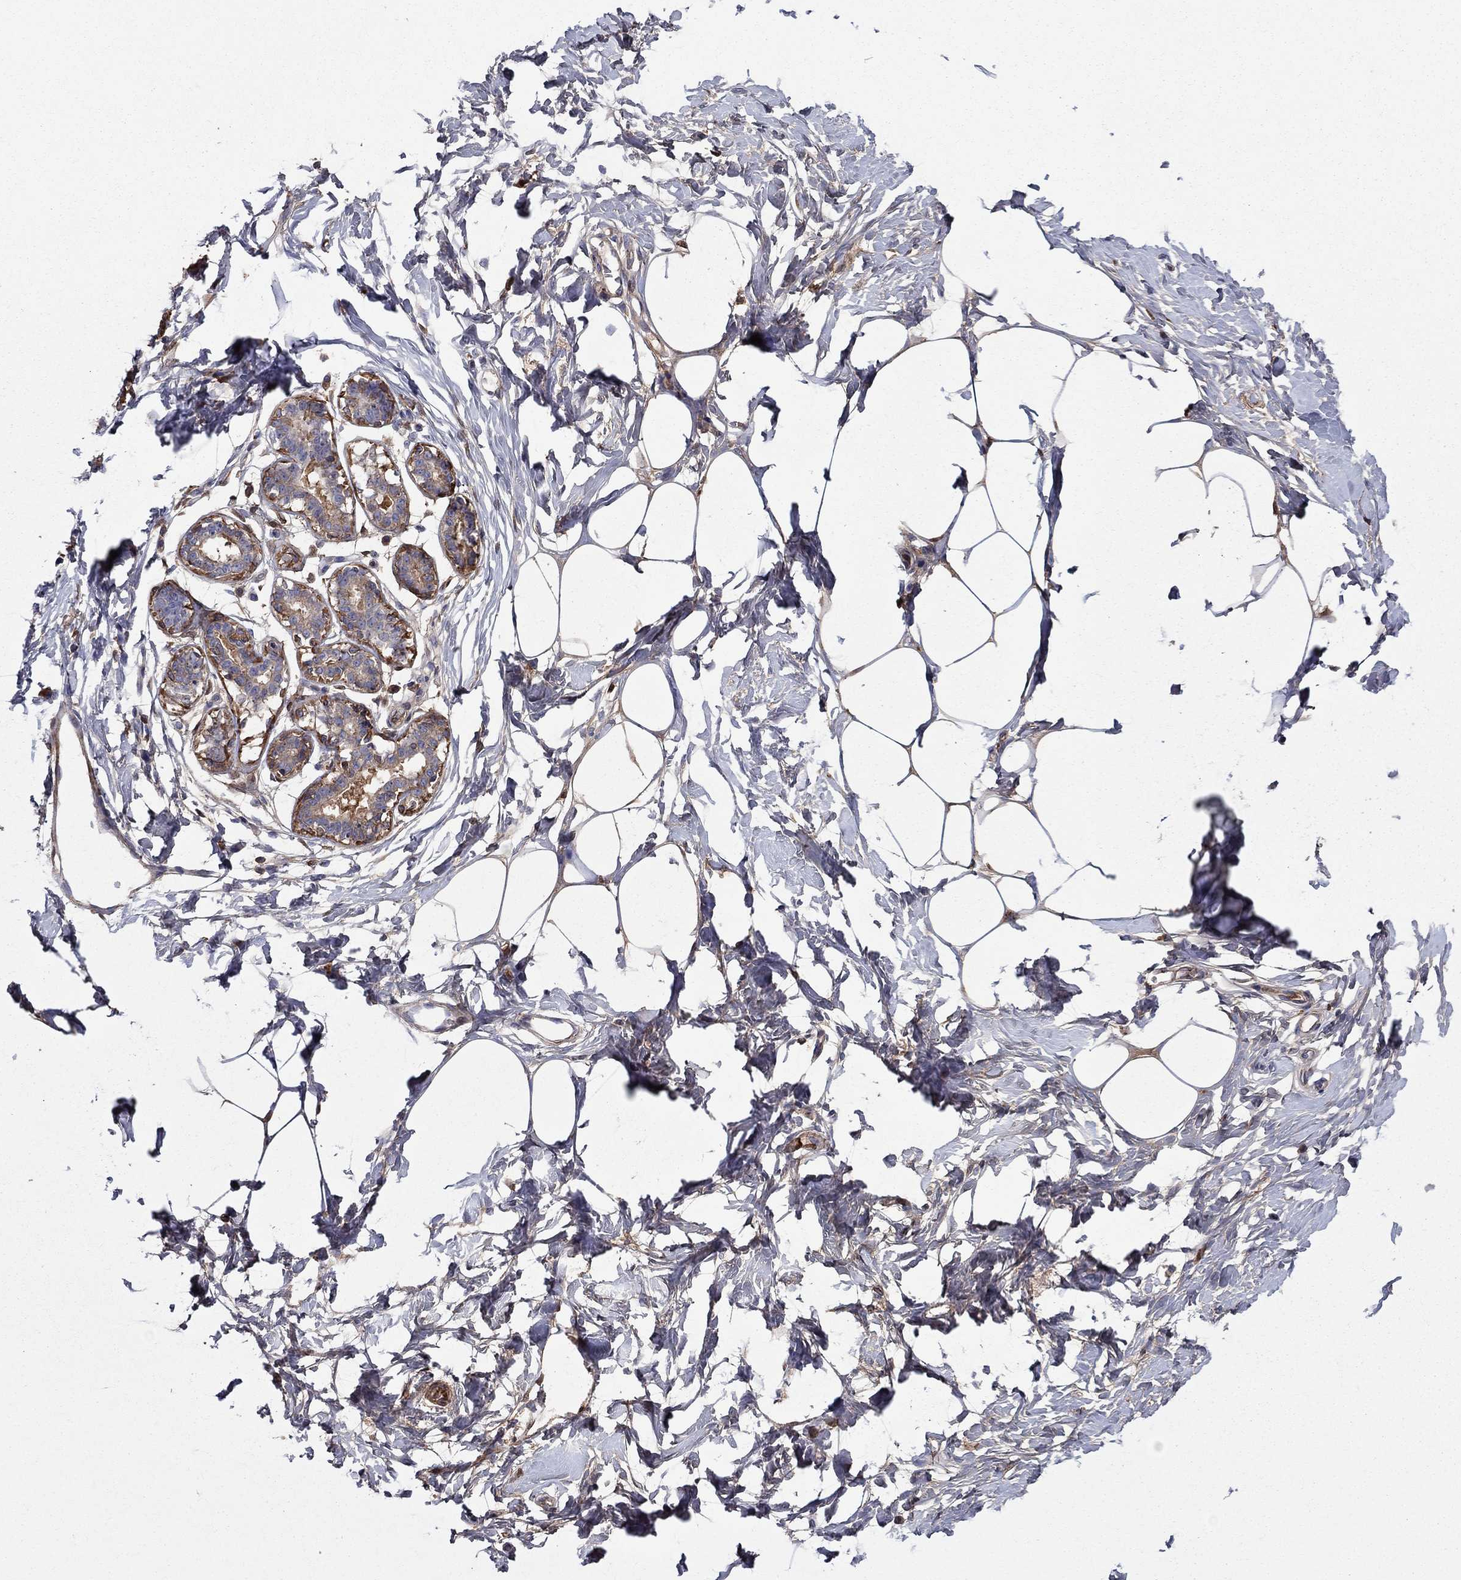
{"staining": {"intensity": "negative", "quantity": "none", "location": "none"}, "tissue": "breast", "cell_type": "Adipocytes", "image_type": "normal", "snomed": [{"axis": "morphology", "description": "Normal tissue, NOS"}, {"axis": "morphology", "description": "Lobular carcinoma, in situ"}, {"axis": "topography", "description": "Breast"}], "caption": "Benign breast was stained to show a protein in brown. There is no significant staining in adipocytes. (Stains: DAB immunohistochemistry (IHC) with hematoxylin counter stain, Microscopy: brightfield microscopy at high magnification).", "gene": "HPX", "patient": {"sex": "female", "age": 35}}